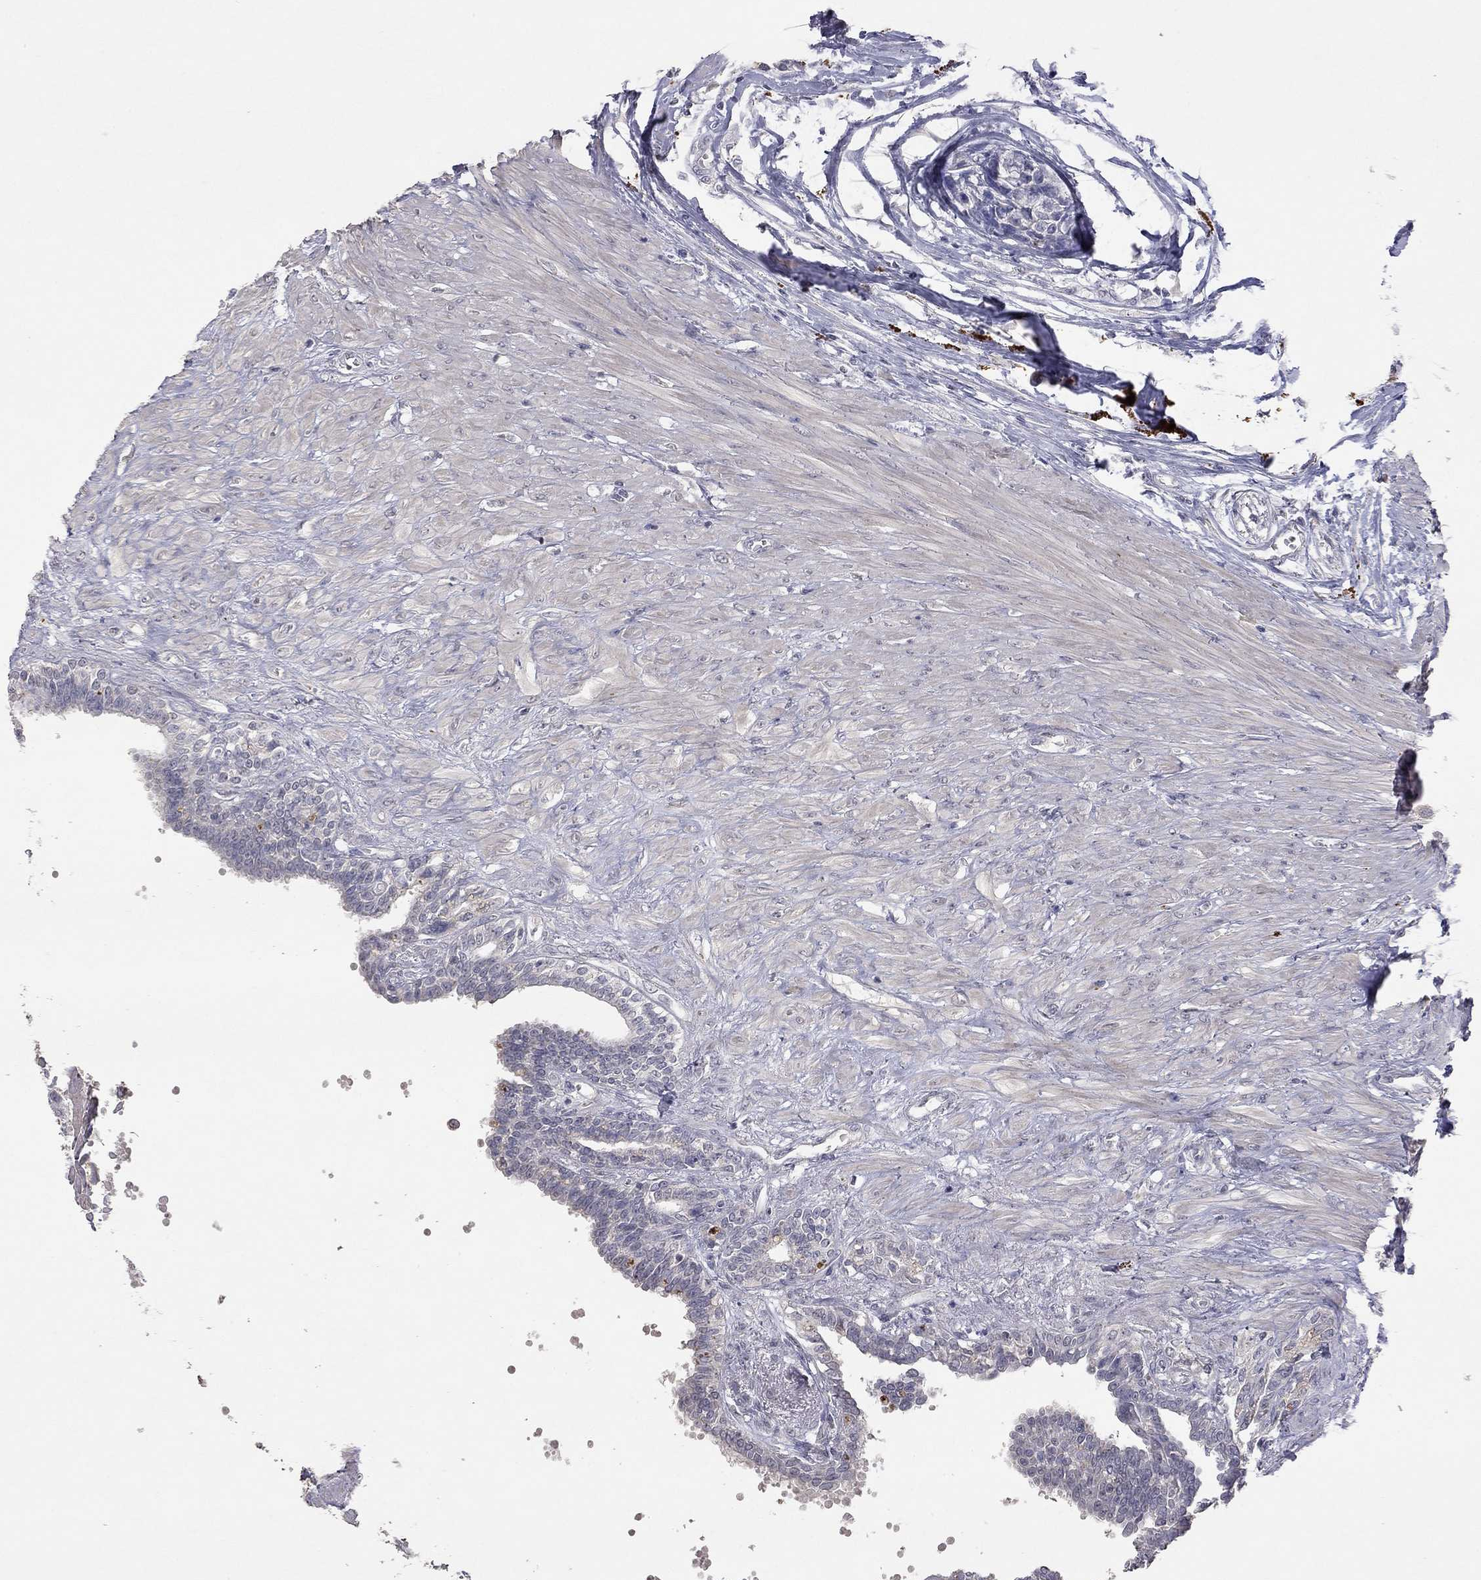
{"staining": {"intensity": "negative", "quantity": "none", "location": "none"}, "tissue": "seminal vesicle", "cell_type": "Glandular cells", "image_type": "normal", "snomed": [{"axis": "morphology", "description": "Normal tissue, NOS"}, {"axis": "morphology", "description": "Urothelial carcinoma, NOS"}, {"axis": "topography", "description": "Urinary bladder"}, {"axis": "topography", "description": "Seminal veicle"}], "caption": "Protein analysis of normal seminal vesicle displays no significant staining in glandular cells. Brightfield microscopy of immunohistochemistry (IHC) stained with DAB (3,3'-diaminobenzidine) (brown) and hematoxylin (blue), captured at high magnification.", "gene": "SYT12", "patient": {"sex": "male", "age": 76}}